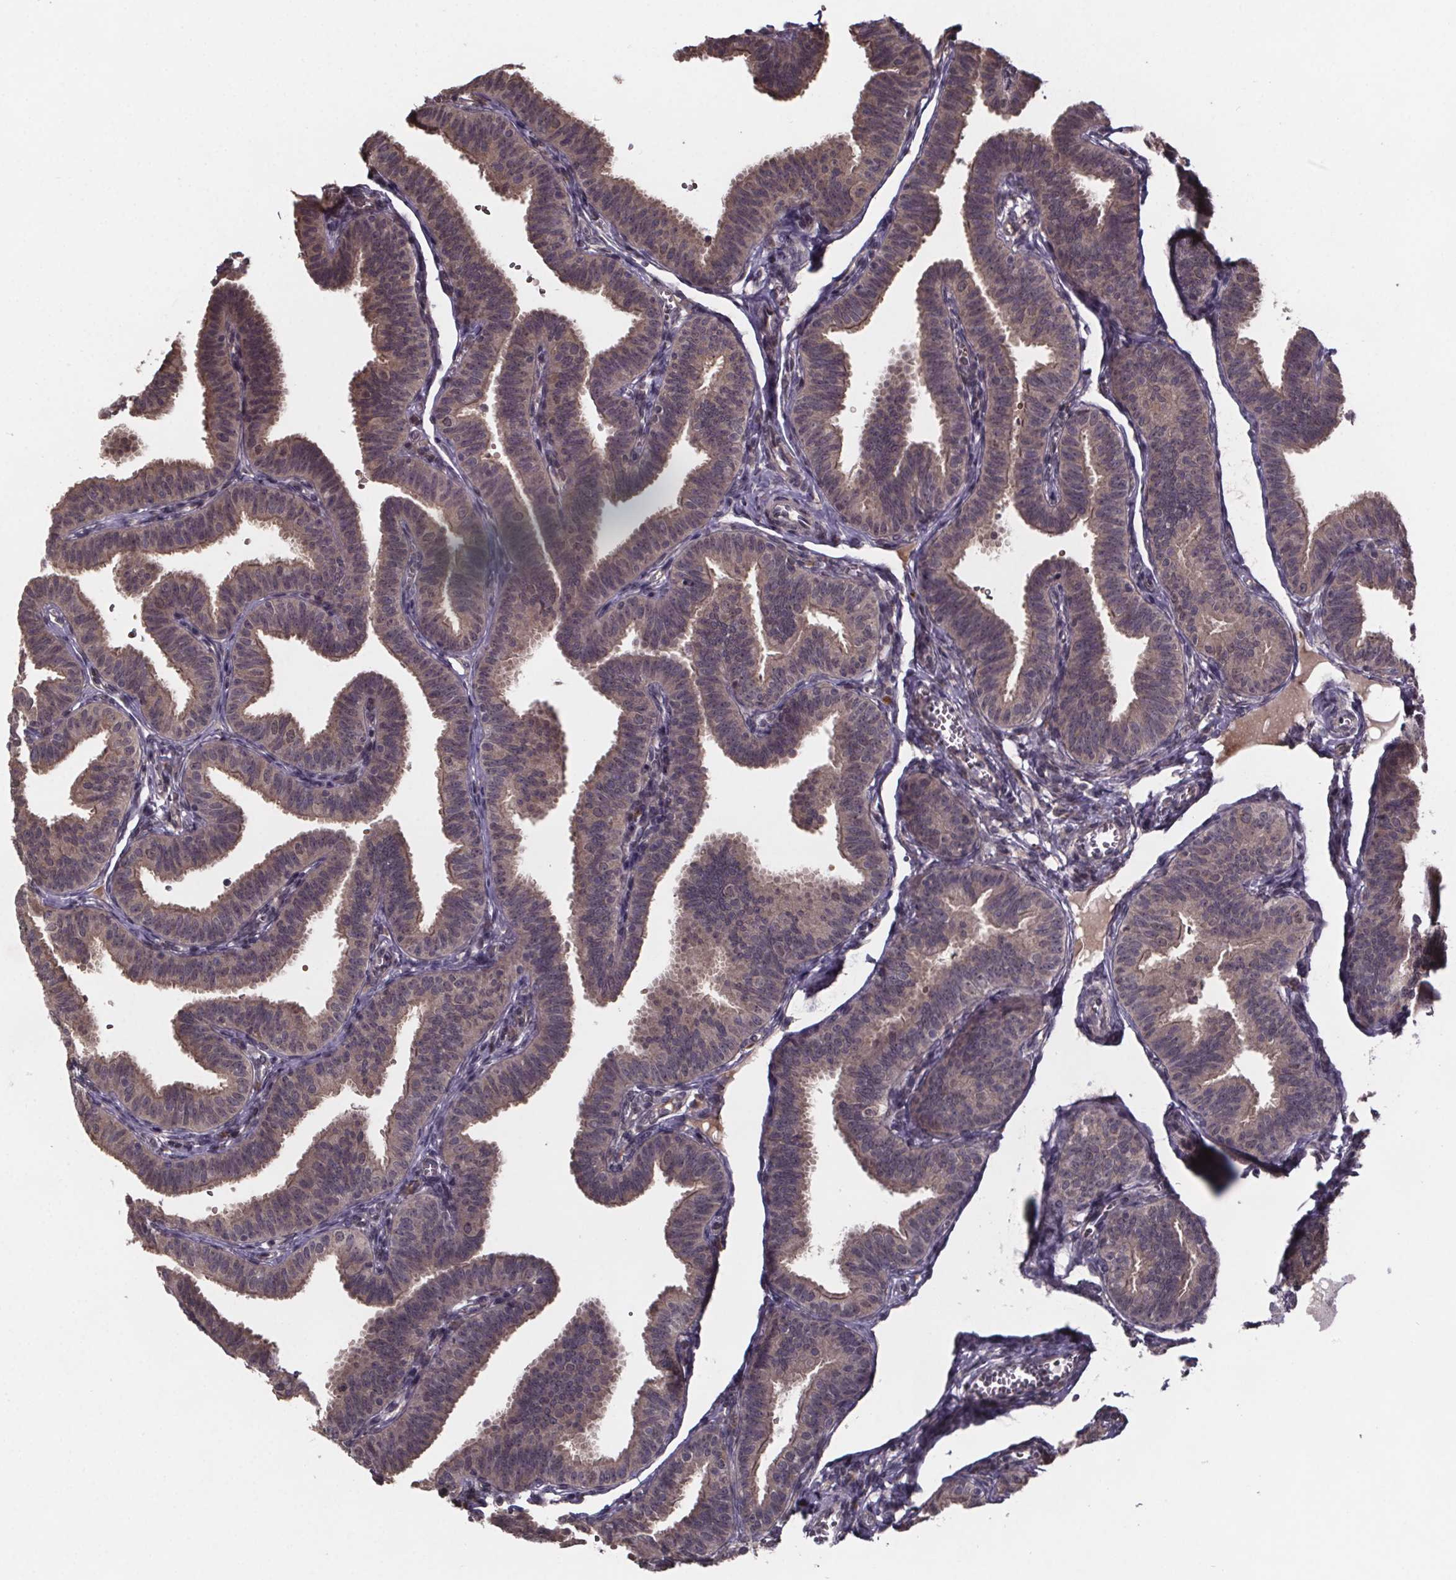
{"staining": {"intensity": "moderate", "quantity": ">75%", "location": "cytoplasmic/membranous"}, "tissue": "fallopian tube", "cell_type": "Glandular cells", "image_type": "normal", "snomed": [{"axis": "morphology", "description": "Normal tissue, NOS"}, {"axis": "topography", "description": "Fallopian tube"}], "caption": "Immunohistochemistry (IHC) histopathology image of unremarkable fallopian tube: fallopian tube stained using IHC demonstrates medium levels of moderate protein expression localized specifically in the cytoplasmic/membranous of glandular cells, appearing as a cytoplasmic/membranous brown color.", "gene": "SAT1", "patient": {"sex": "female", "age": 25}}